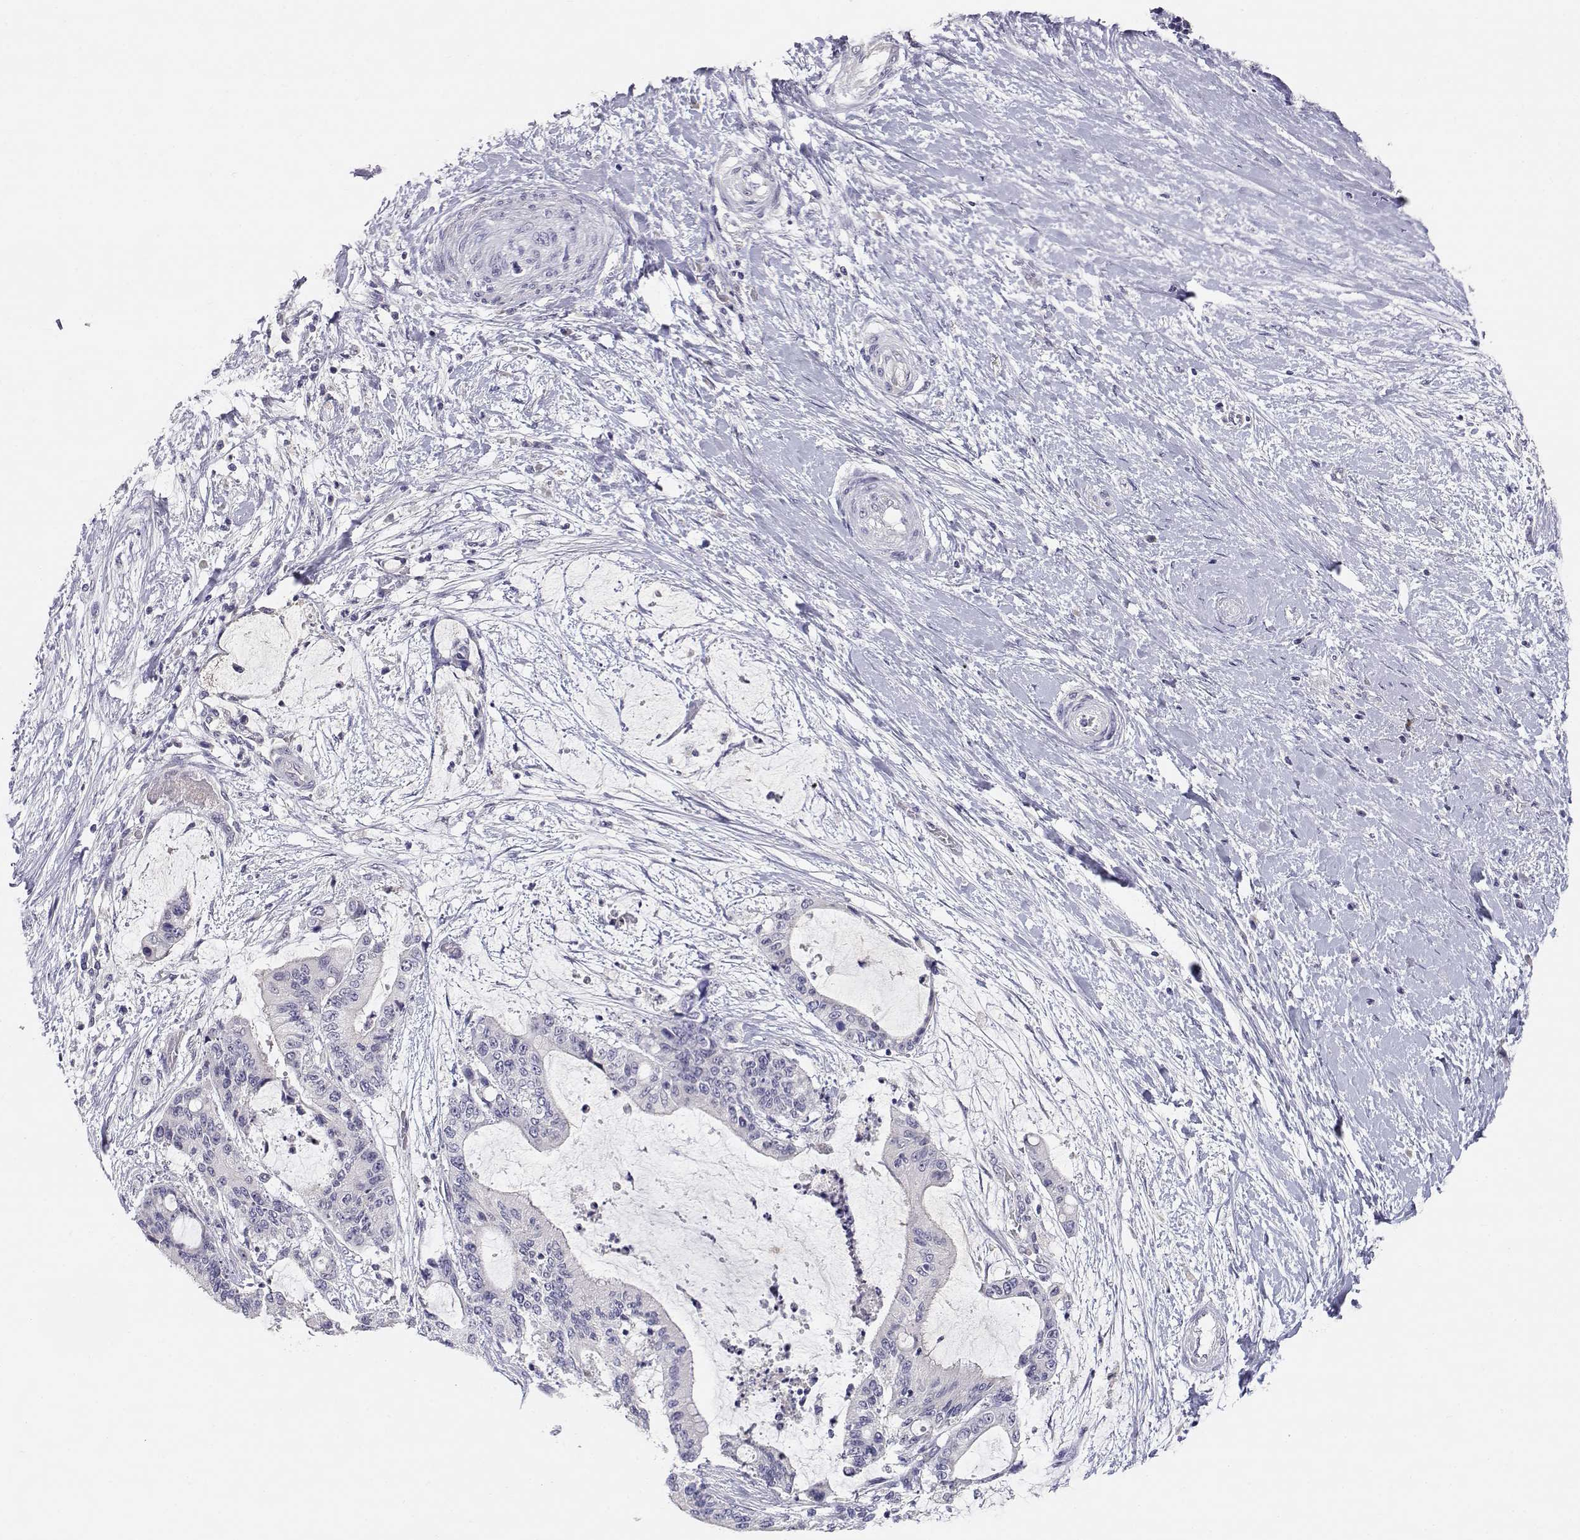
{"staining": {"intensity": "negative", "quantity": "none", "location": "none"}, "tissue": "liver cancer", "cell_type": "Tumor cells", "image_type": "cancer", "snomed": [{"axis": "morphology", "description": "Cholangiocarcinoma"}, {"axis": "topography", "description": "Liver"}], "caption": "An image of human liver cholangiocarcinoma is negative for staining in tumor cells.", "gene": "ADA", "patient": {"sex": "female", "age": 73}}